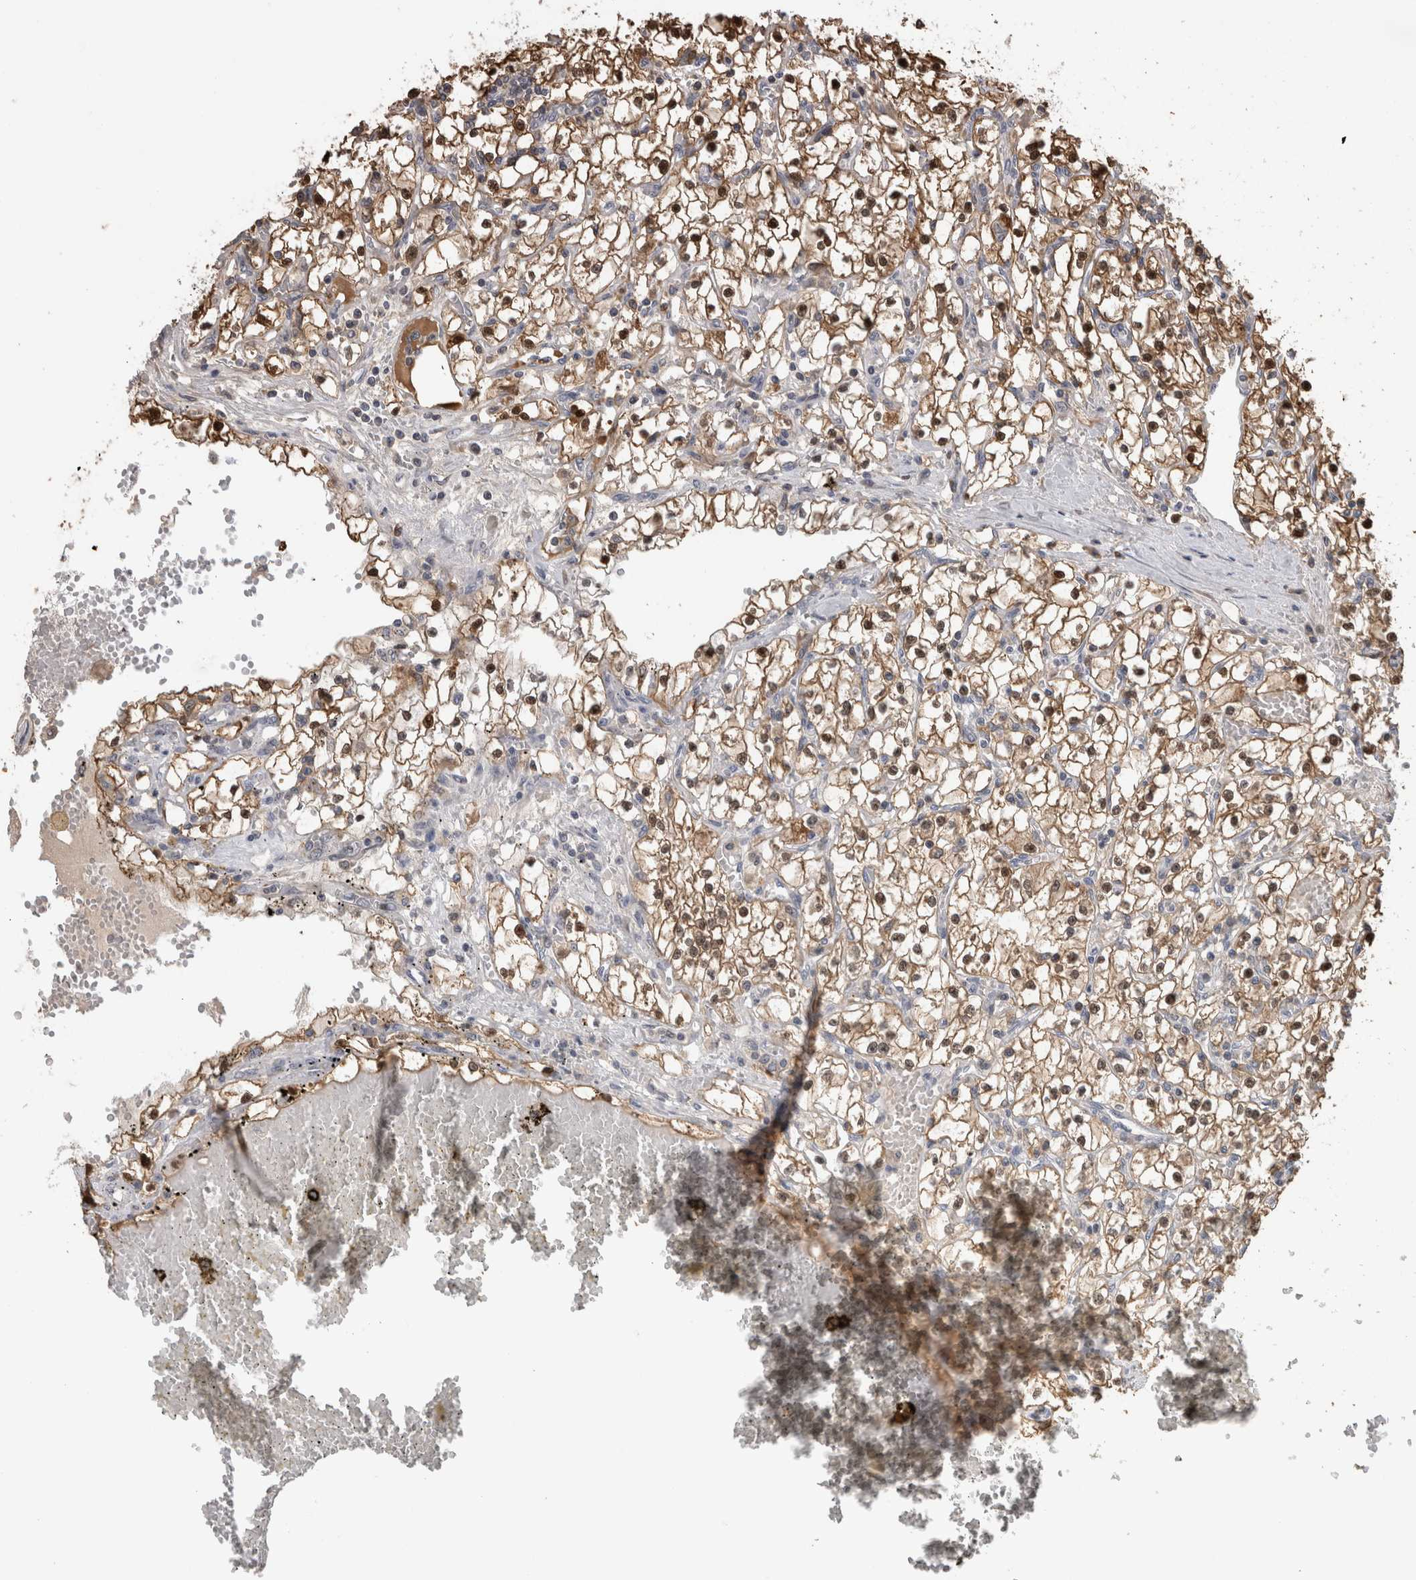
{"staining": {"intensity": "strong", "quantity": ">75%", "location": "cytoplasmic/membranous,nuclear"}, "tissue": "renal cancer", "cell_type": "Tumor cells", "image_type": "cancer", "snomed": [{"axis": "morphology", "description": "Adenocarcinoma, NOS"}, {"axis": "topography", "description": "Kidney"}], "caption": "Strong cytoplasmic/membranous and nuclear protein expression is identified in about >75% of tumor cells in renal adenocarcinoma.", "gene": "USH1G", "patient": {"sex": "male", "age": 56}}